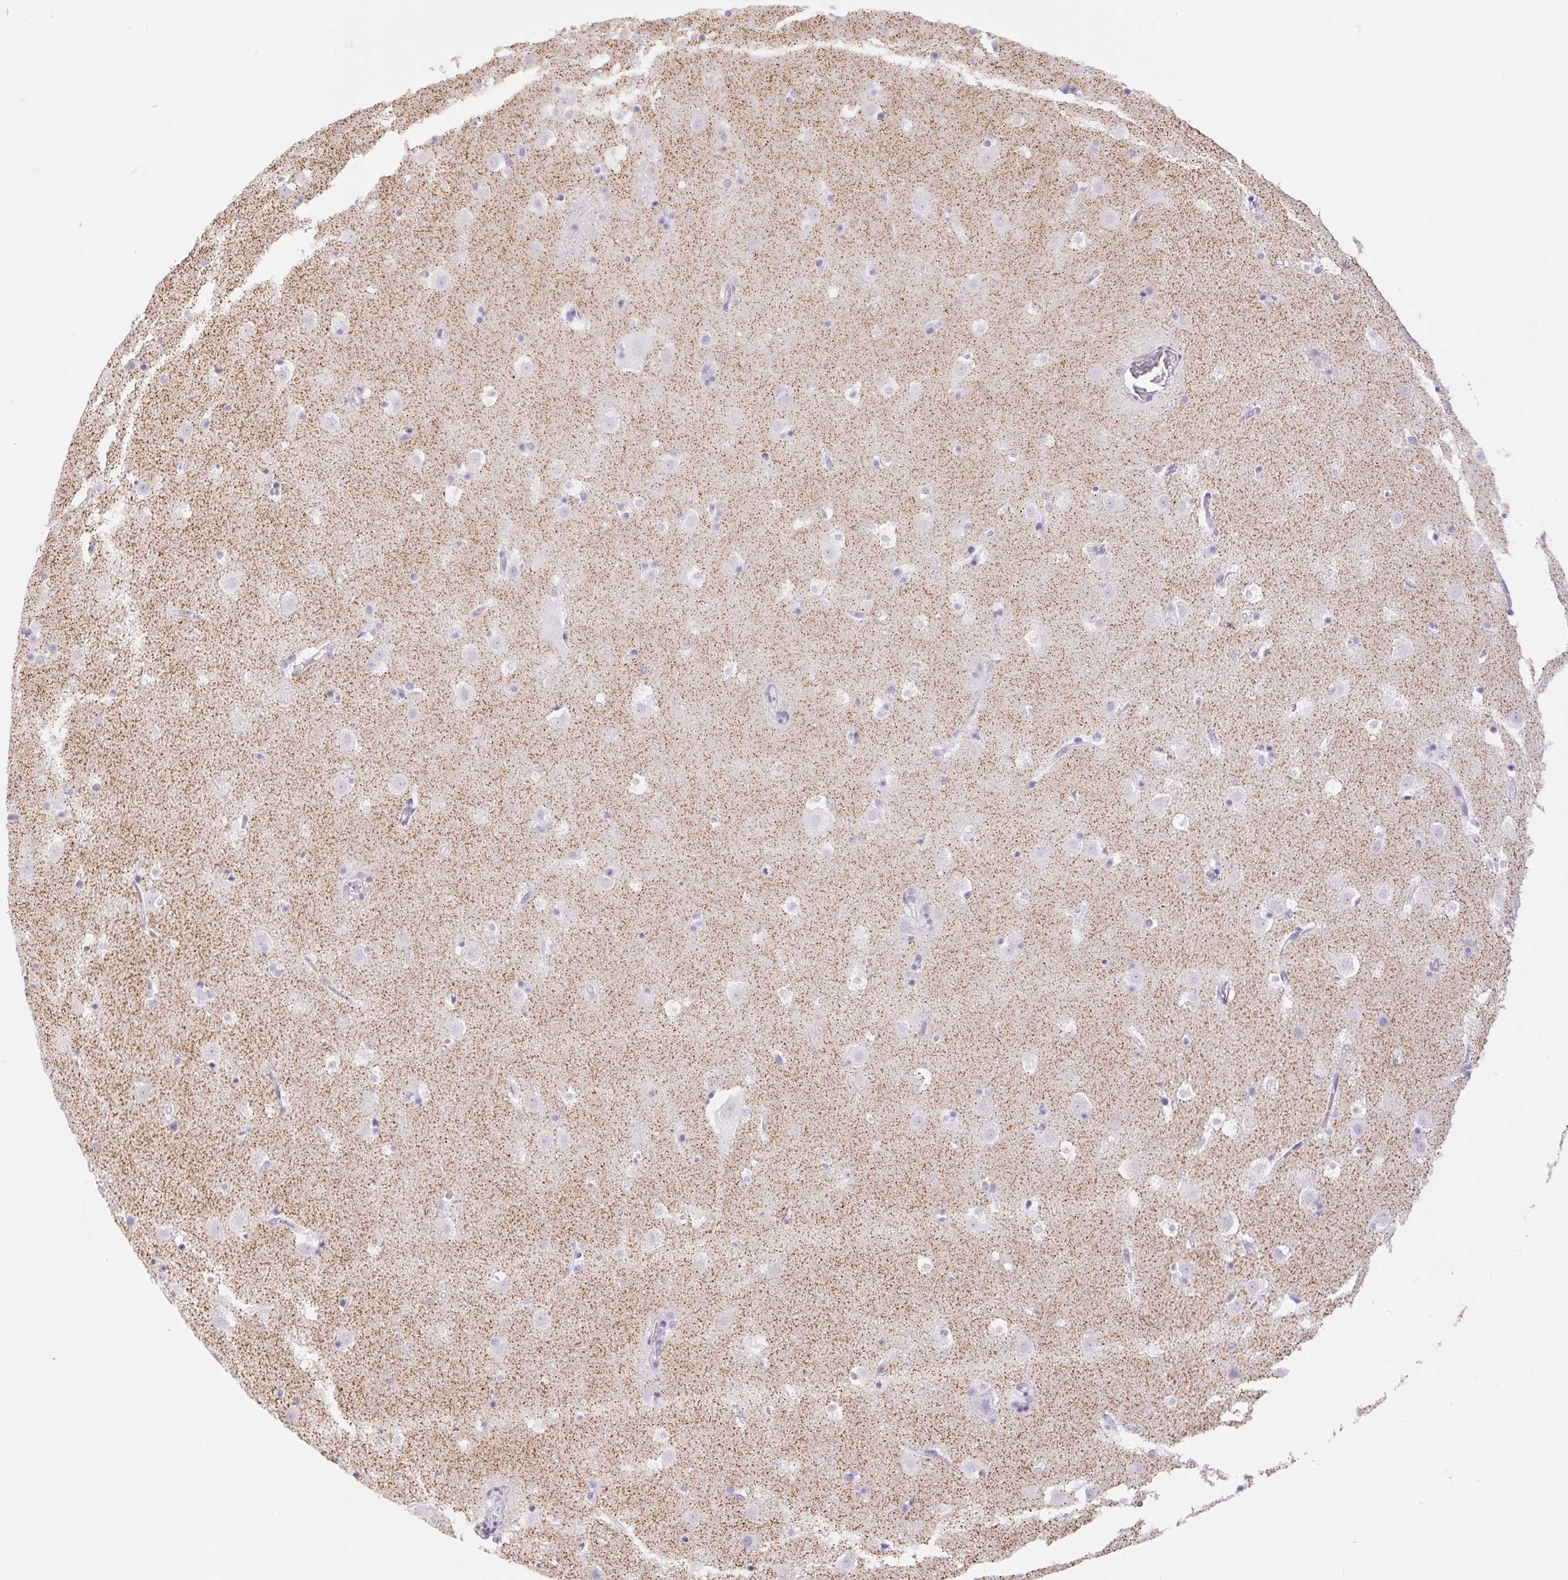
{"staining": {"intensity": "negative", "quantity": "none", "location": "none"}, "tissue": "caudate", "cell_type": "Glial cells", "image_type": "normal", "snomed": [{"axis": "morphology", "description": "Normal tissue, NOS"}, {"axis": "topography", "description": "Lateral ventricle wall"}], "caption": "Immunohistochemistry (IHC) micrograph of benign caudate: human caudate stained with DAB (3,3'-diaminobenzidine) displays no significant protein staining in glial cells.", "gene": "HCRTR2", "patient": {"sex": "male", "age": 37}}